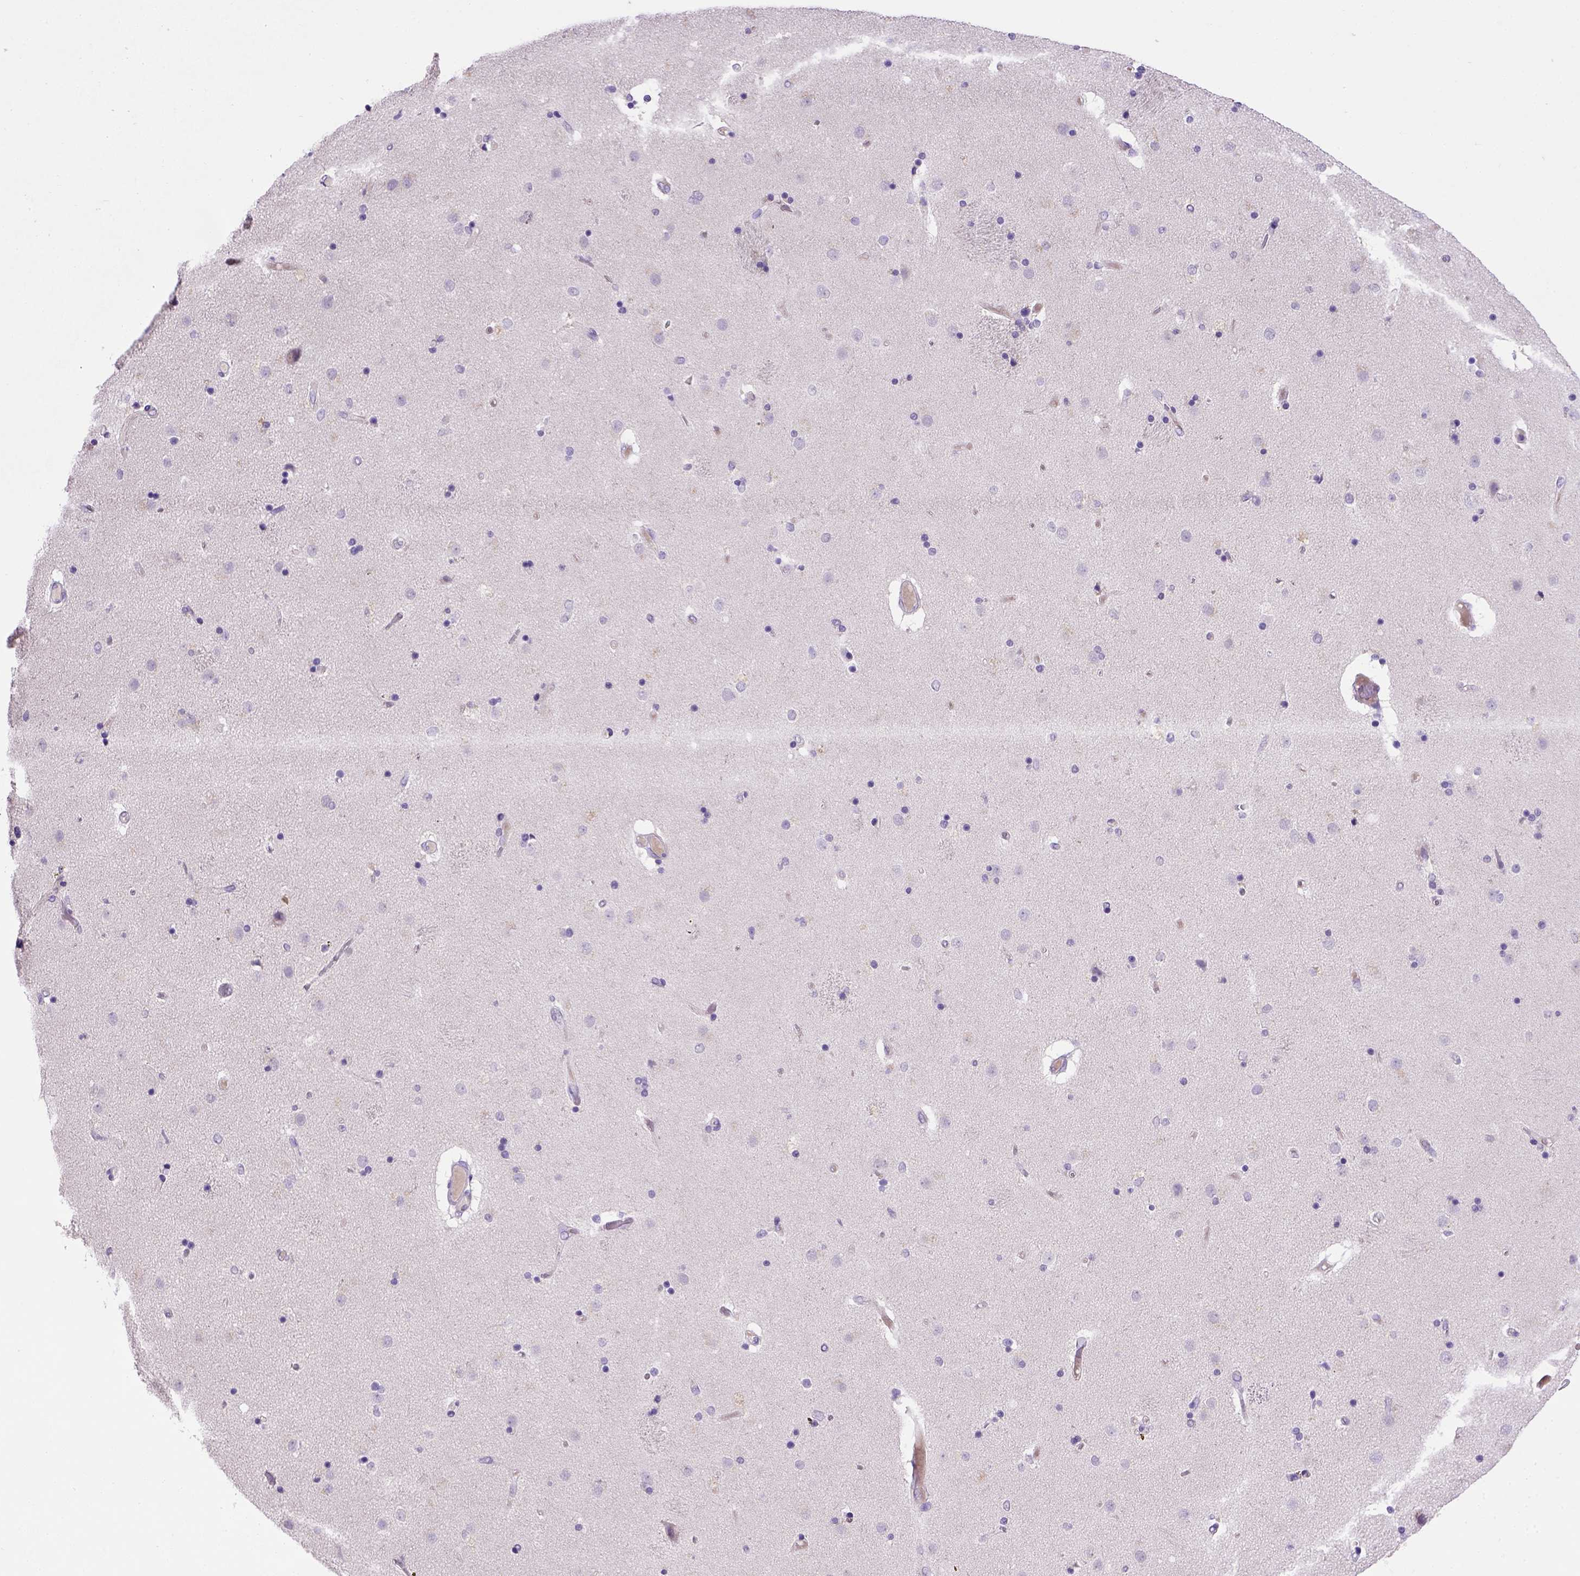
{"staining": {"intensity": "negative", "quantity": "none", "location": "none"}, "tissue": "caudate", "cell_type": "Glial cells", "image_type": "normal", "snomed": [{"axis": "morphology", "description": "Normal tissue, NOS"}, {"axis": "topography", "description": "Lateral ventricle wall"}], "caption": "This histopathology image is of benign caudate stained with IHC to label a protein in brown with the nuclei are counter-stained blue. There is no expression in glial cells. Nuclei are stained in blue.", "gene": "CDH1", "patient": {"sex": "female", "age": 71}}